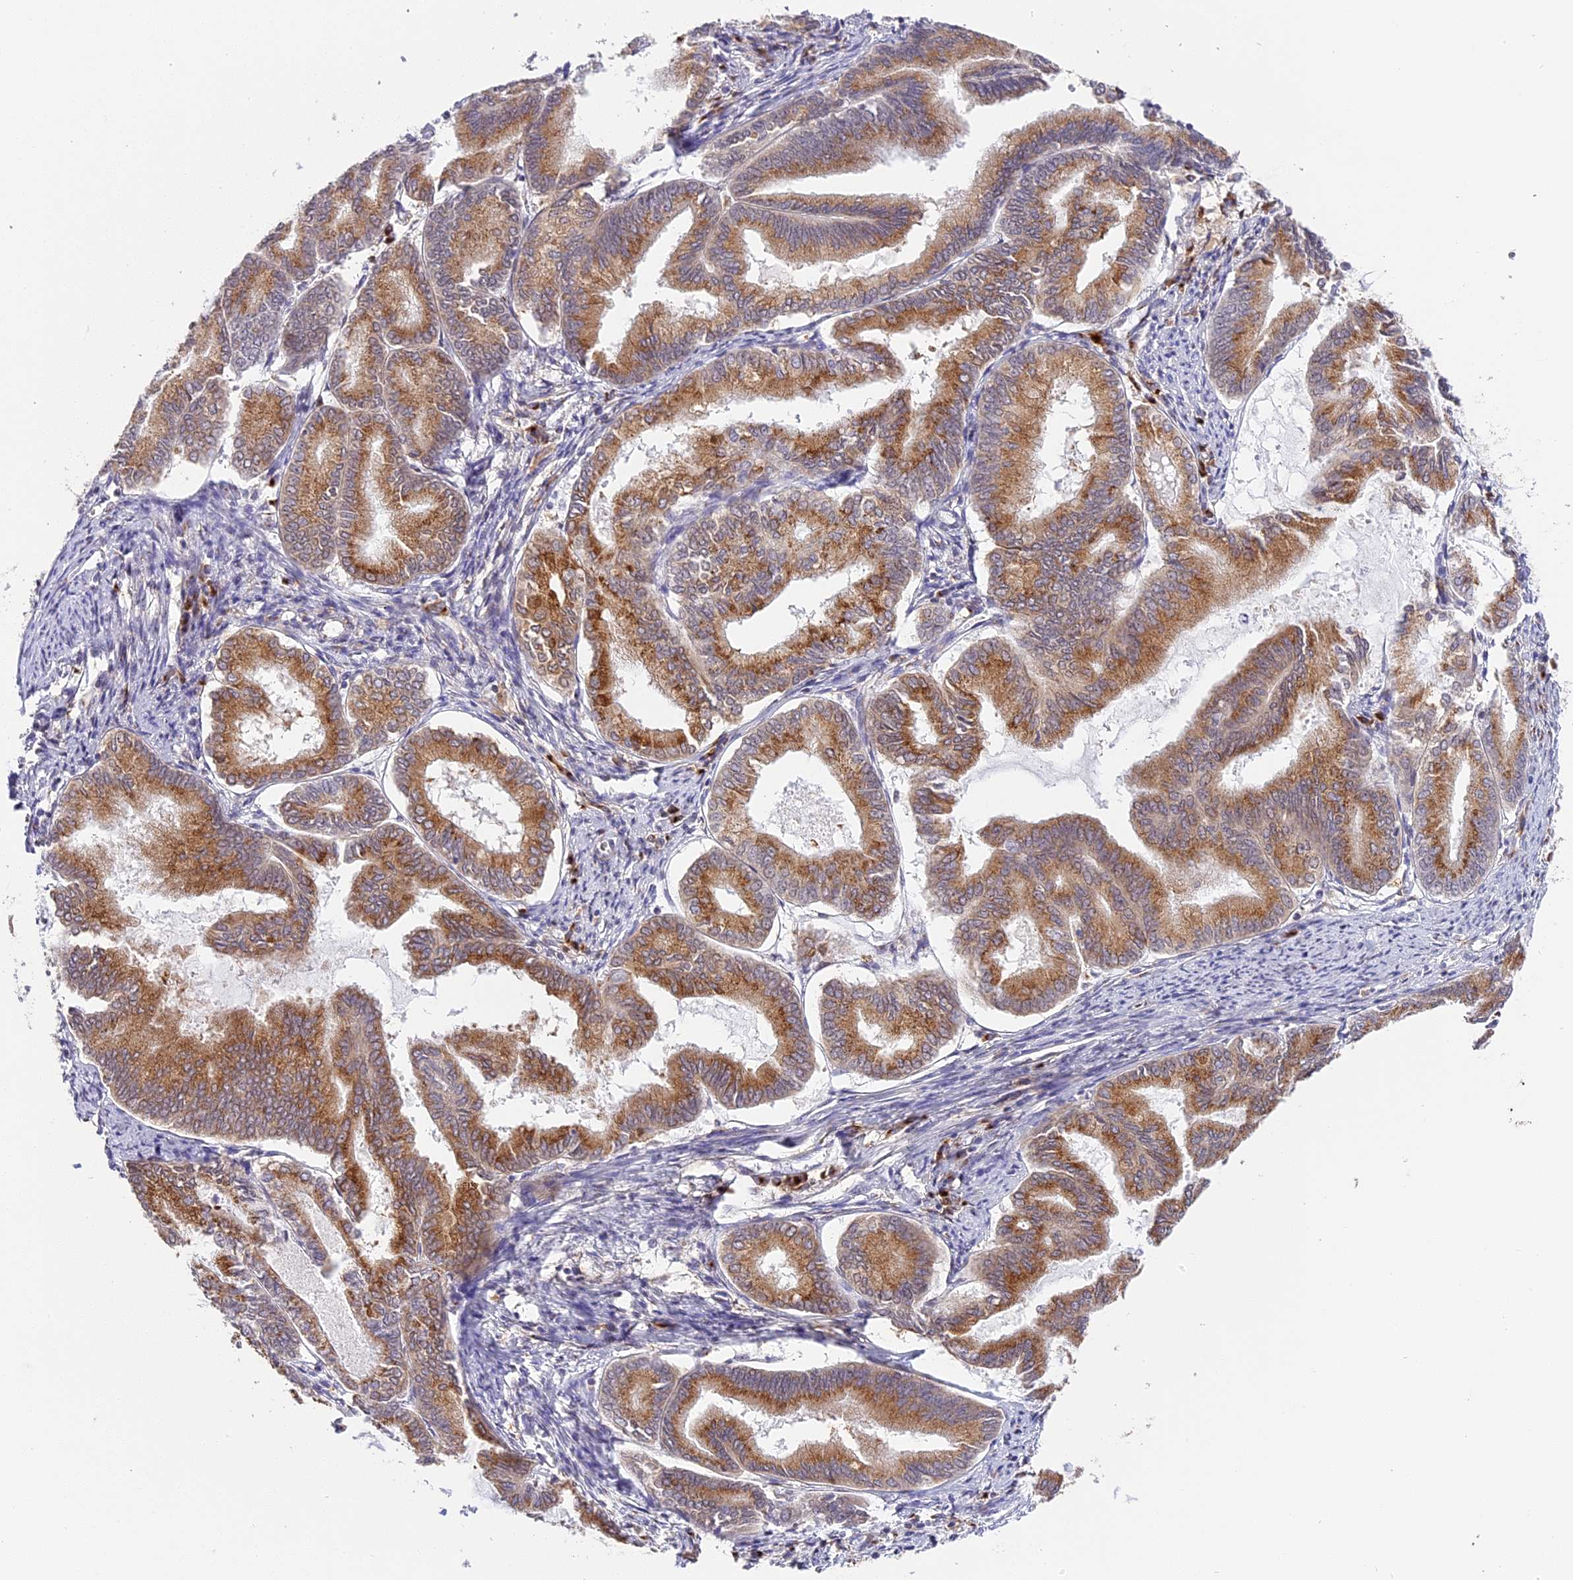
{"staining": {"intensity": "moderate", "quantity": ">75%", "location": "cytoplasmic/membranous"}, "tissue": "endometrial cancer", "cell_type": "Tumor cells", "image_type": "cancer", "snomed": [{"axis": "morphology", "description": "Adenocarcinoma, NOS"}, {"axis": "topography", "description": "Endometrium"}], "caption": "Human adenocarcinoma (endometrial) stained with a protein marker demonstrates moderate staining in tumor cells.", "gene": "HEATR5B", "patient": {"sex": "female", "age": 86}}